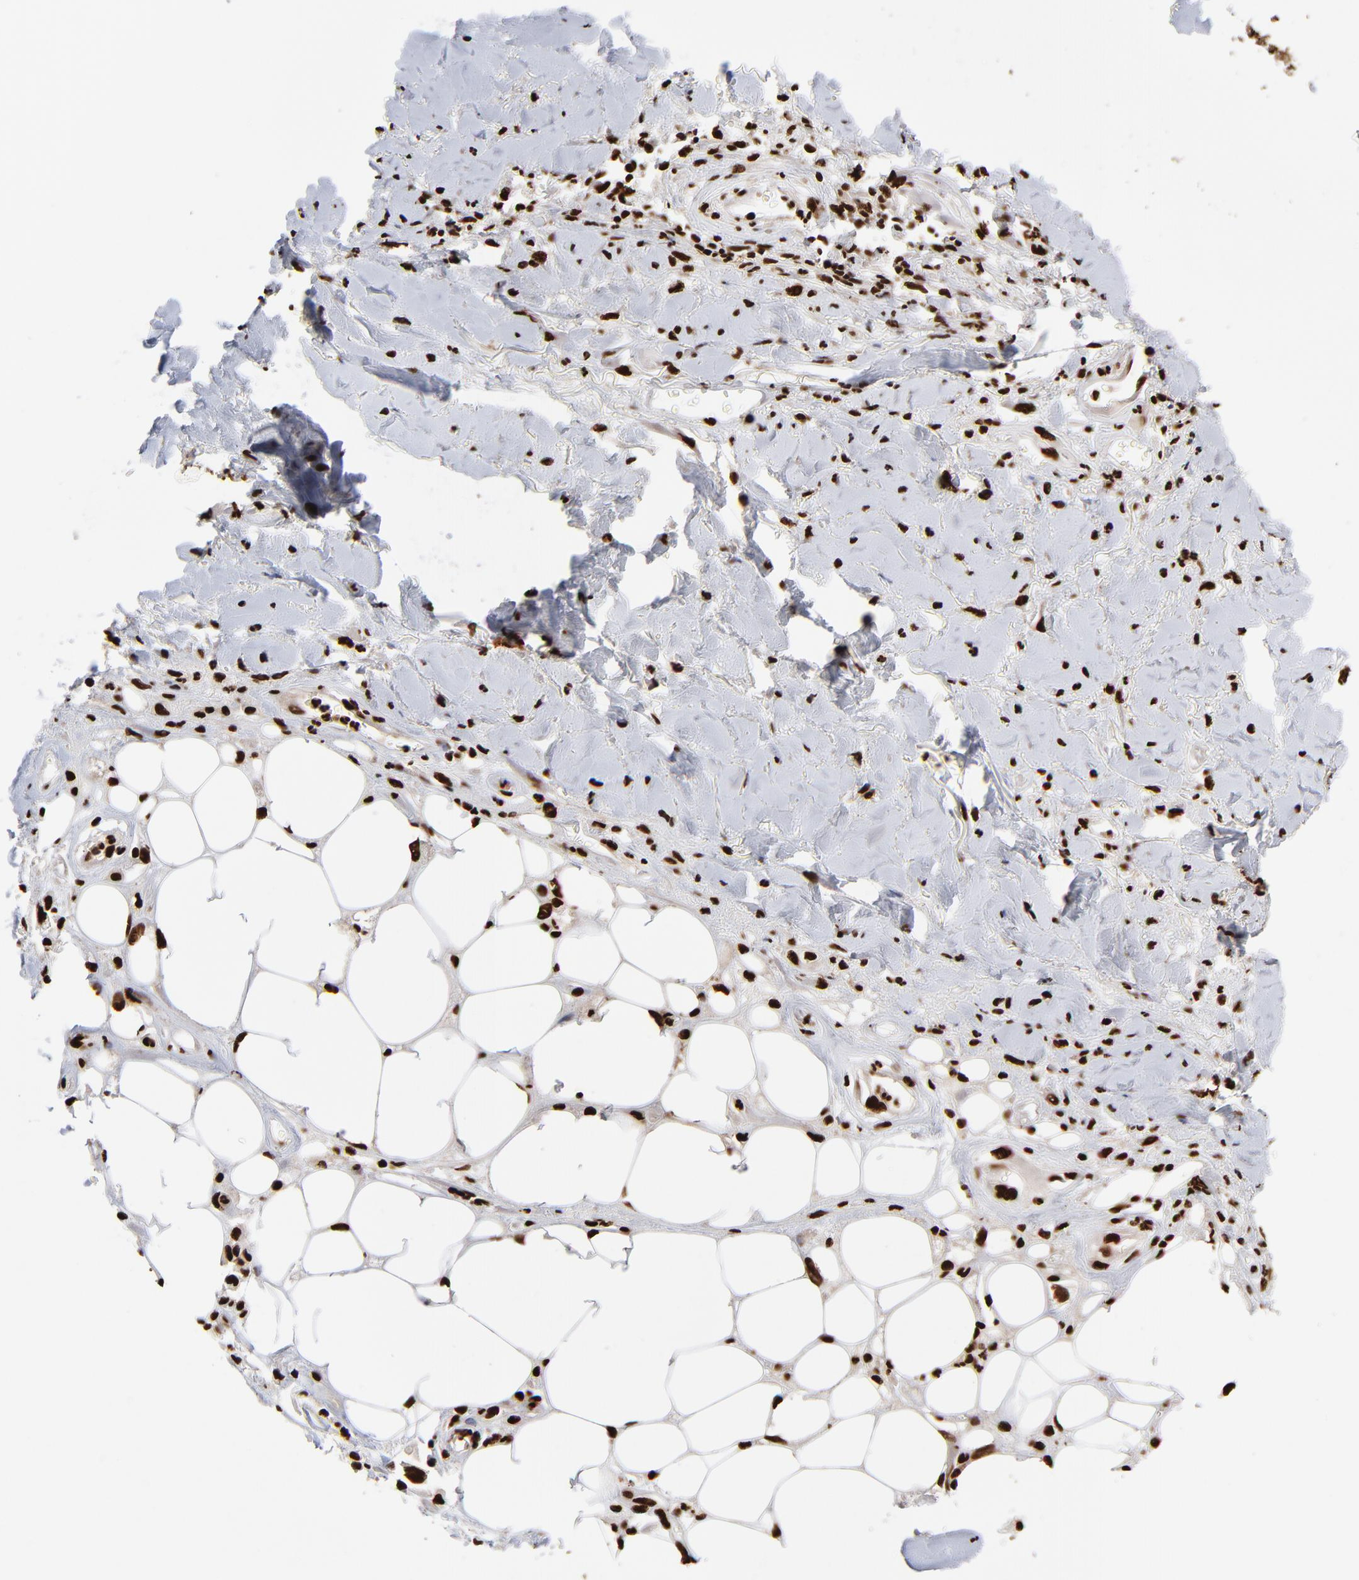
{"staining": {"intensity": "strong", "quantity": ">75%", "location": "nuclear"}, "tissue": "skin cancer", "cell_type": "Tumor cells", "image_type": "cancer", "snomed": [{"axis": "morphology", "description": "Squamous cell carcinoma, NOS"}, {"axis": "topography", "description": "Skin"}, {"axis": "topography", "description": "Anal"}], "caption": "A brown stain highlights strong nuclear positivity of a protein in human skin cancer (squamous cell carcinoma) tumor cells.", "gene": "ZNF544", "patient": {"sex": "female", "age": 55}}